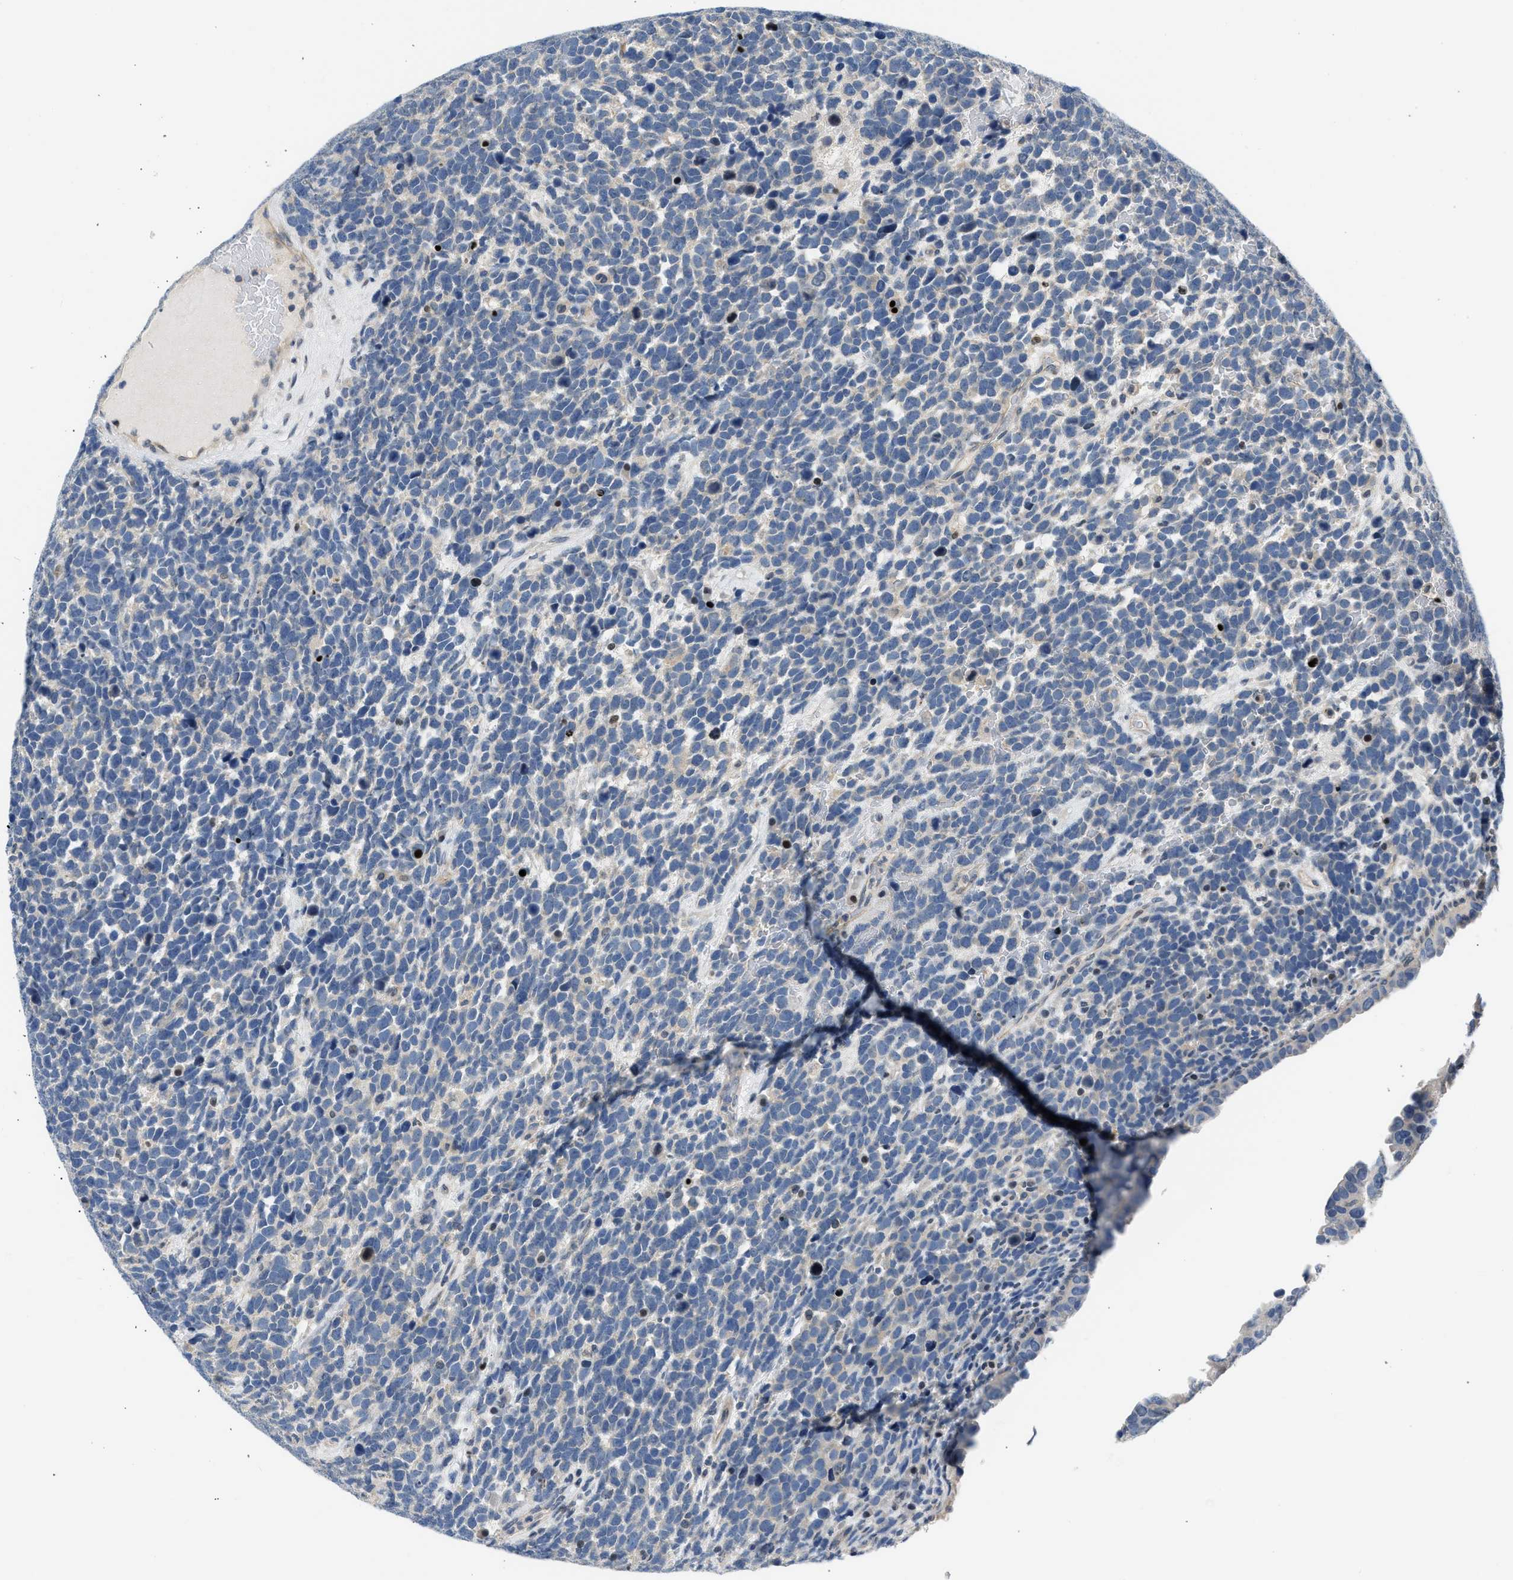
{"staining": {"intensity": "negative", "quantity": "none", "location": "none"}, "tissue": "urothelial cancer", "cell_type": "Tumor cells", "image_type": "cancer", "snomed": [{"axis": "morphology", "description": "Urothelial carcinoma, High grade"}, {"axis": "topography", "description": "Urinary bladder"}], "caption": "Human urothelial cancer stained for a protein using immunohistochemistry shows no expression in tumor cells.", "gene": "OLIG3", "patient": {"sex": "female", "age": 82}}